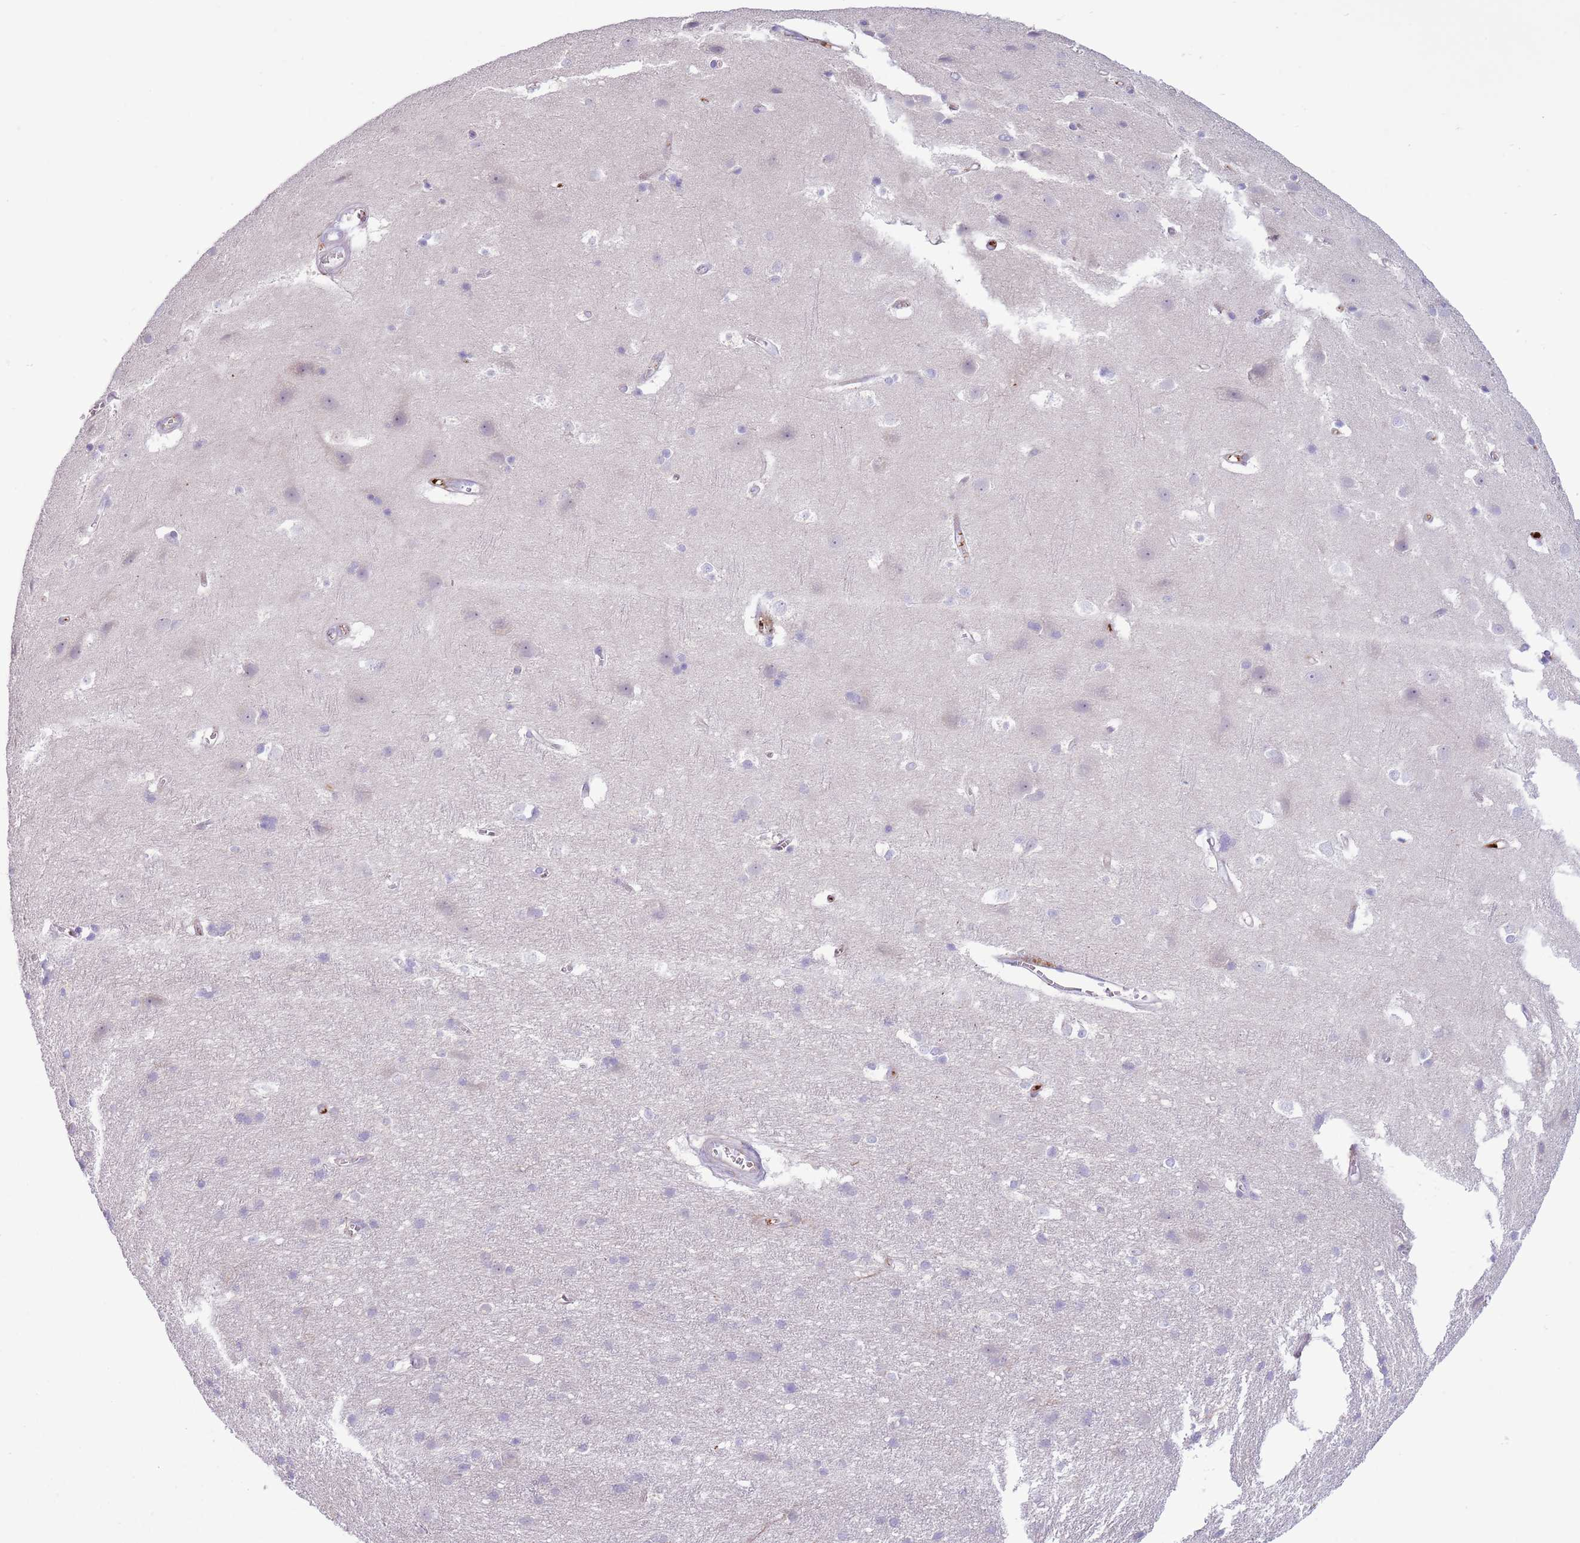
{"staining": {"intensity": "negative", "quantity": "none", "location": "none"}, "tissue": "cerebral cortex", "cell_type": "Endothelial cells", "image_type": "normal", "snomed": [{"axis": "morphology", "description": "Normal tissue, NOS"}, {"axis": "topography", "description": "Cerebral cortex"}], "caption": "Cerebral cortex stained for a protein using IHC exhibits no positivity endothelial cells.", "gene": "CFH", "patient": {"sex": "male", "age": 54}}